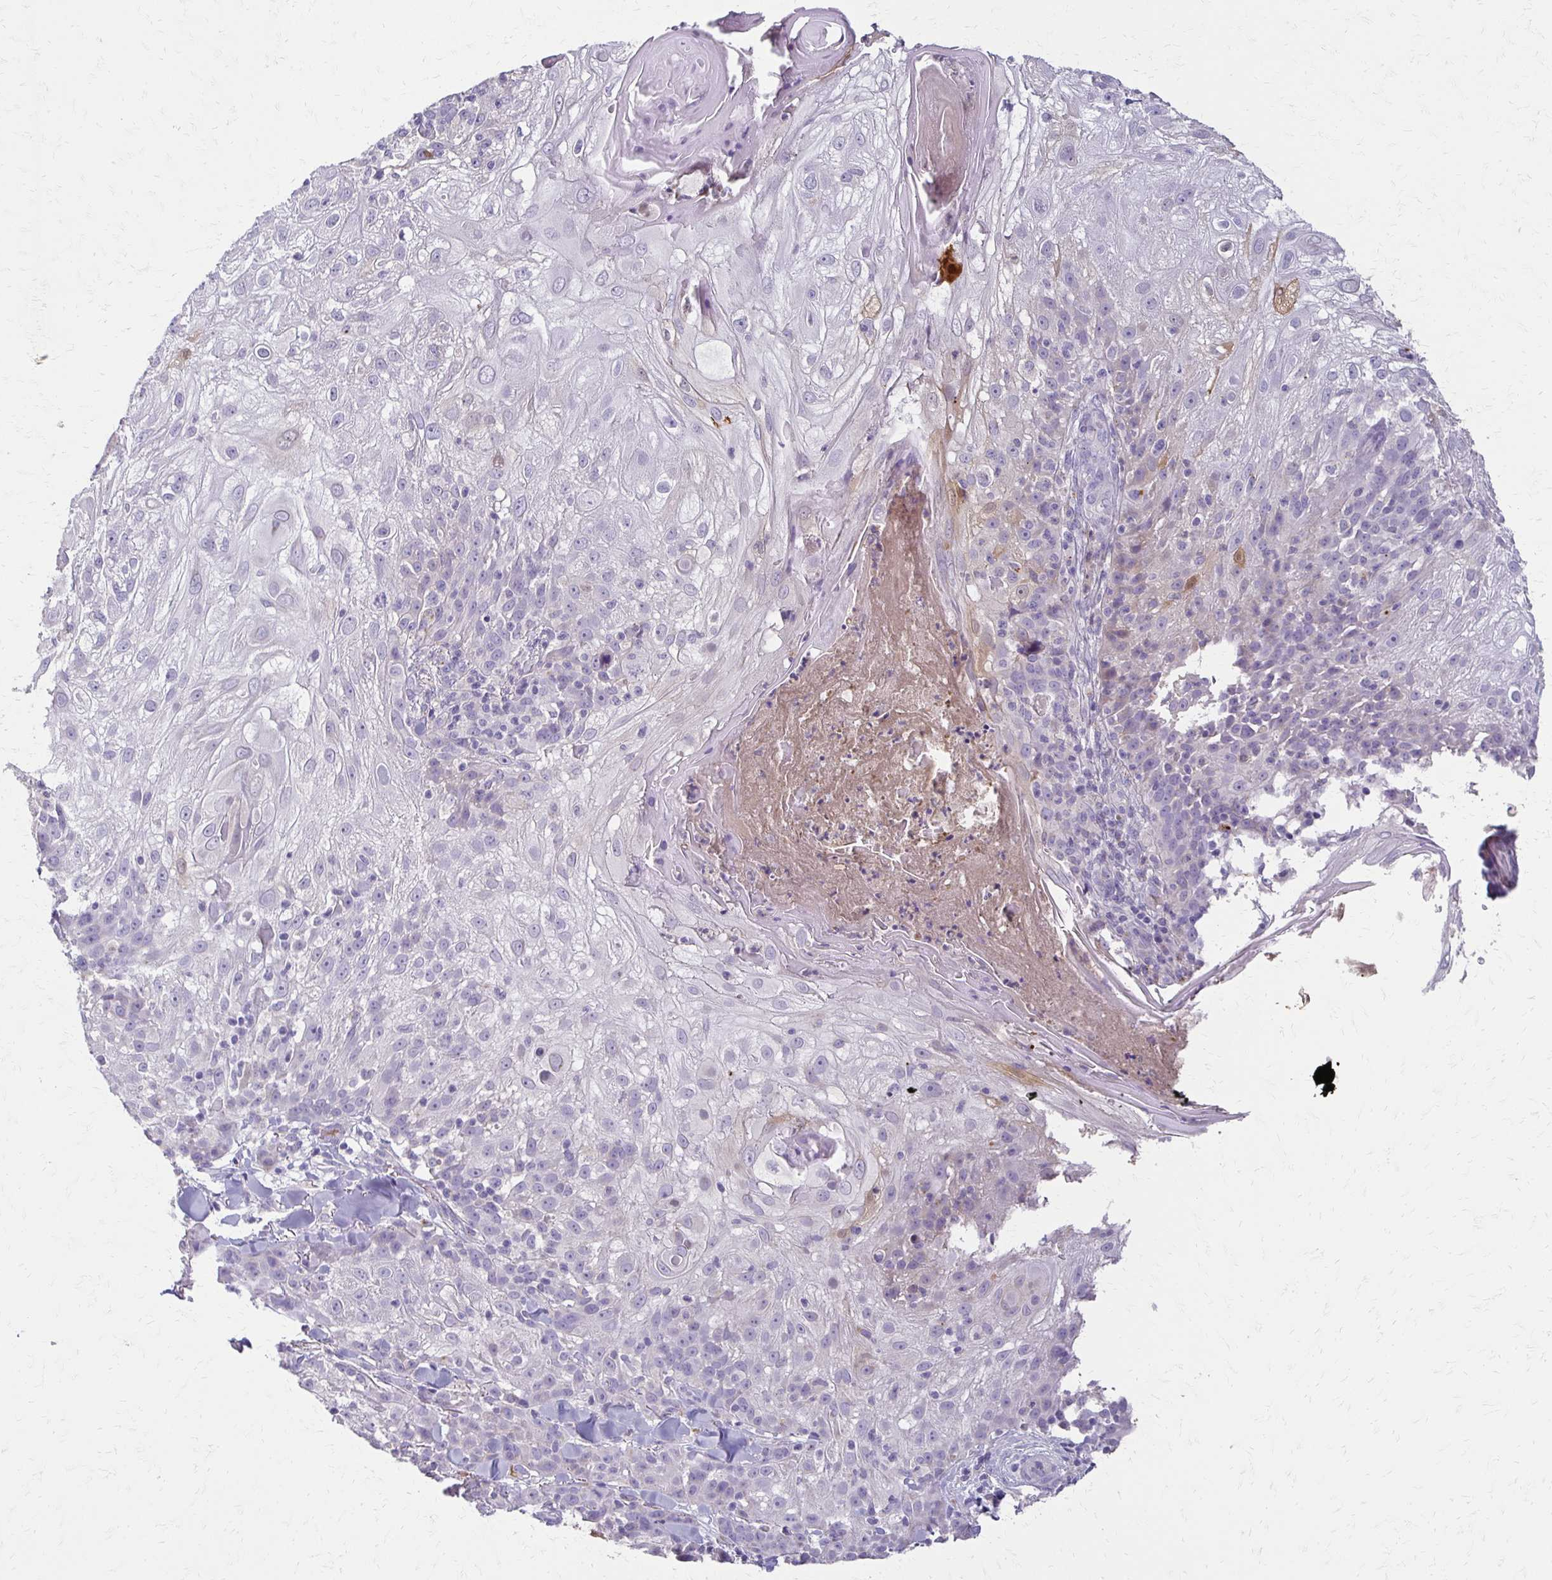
{"staining": {"intensity": "negative", "quantity": "none", "location": "none"}, "tissue": "skin cancer", "cell_type": "Tumor cells", "image_type": "cancer", "snomed": [{"axis": "morphology", "description": "Normal tissue, NOS"}, {"axis": "morphology", "description": "Squamous cell carcinoma, NOS"}, {"axis": "topography", "description": "Skin"}], "caption": "This is a micrograph of immunohistochemistry staining of skin squamous cell carcinoma, which shows no expression in tumor cells.", "gene": "BBS12", "patient": {"sex": "female", "age": 83}}